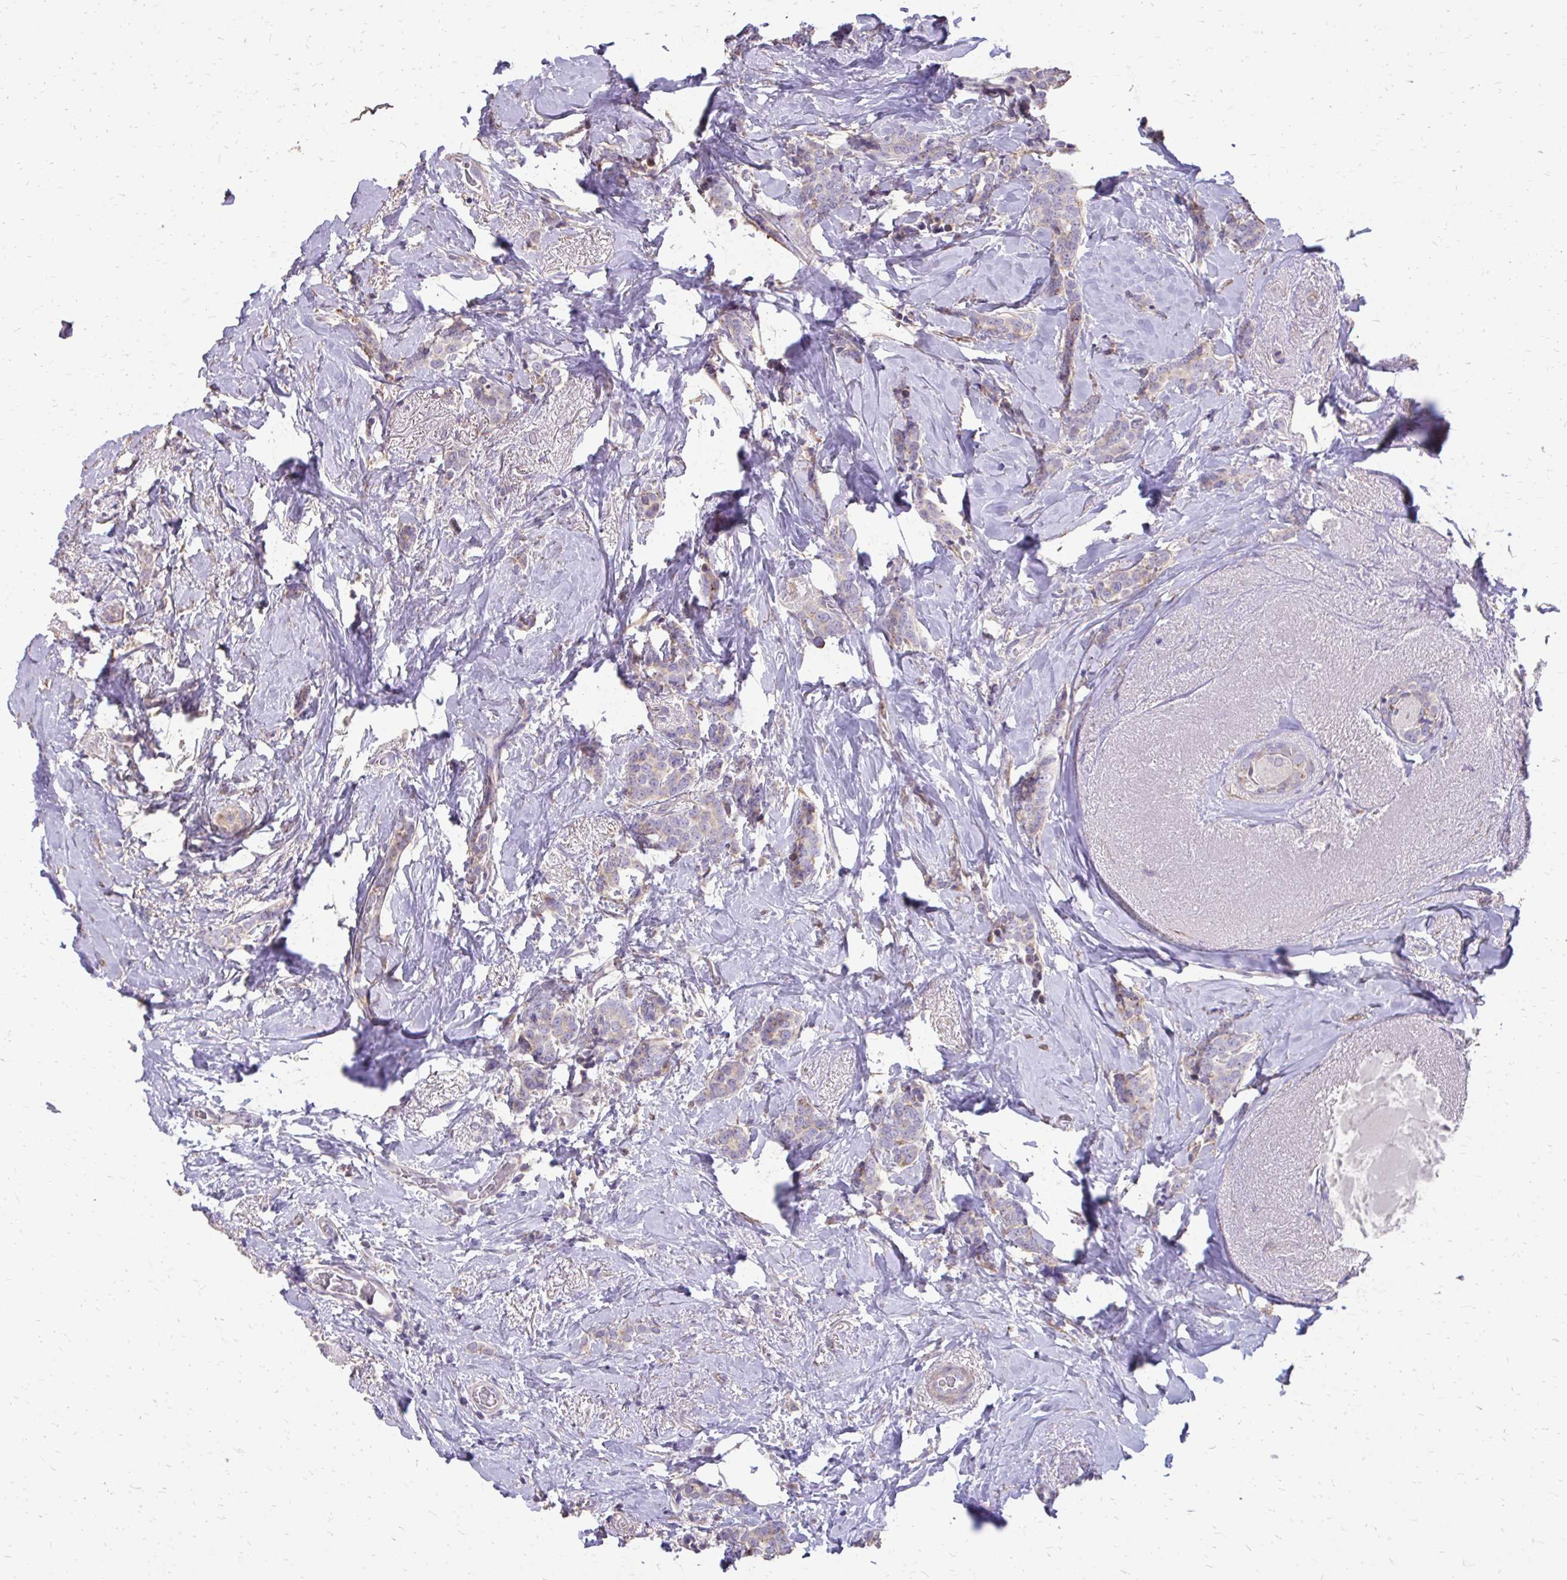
{"staining": {"intensity": "negative", "quantity": "none", "location": "none"}, "tissue": "breast cancer", "cell_type": "Tumor cells", "image_type": "cancer", "snomed": [{"axis": "morphology", "description": "Normal tissue, NOS"}, {"axis": "morphology", "description": "Duct carcinoma"}, {"axis": "topography", "description": "Breast"}], "caption": "Image shows no significant protein expression in tumor cells of breast infiltrating ductal carcinoma.", "gene": "MYORG", "patient": {"sex": "female", "age": 77}}